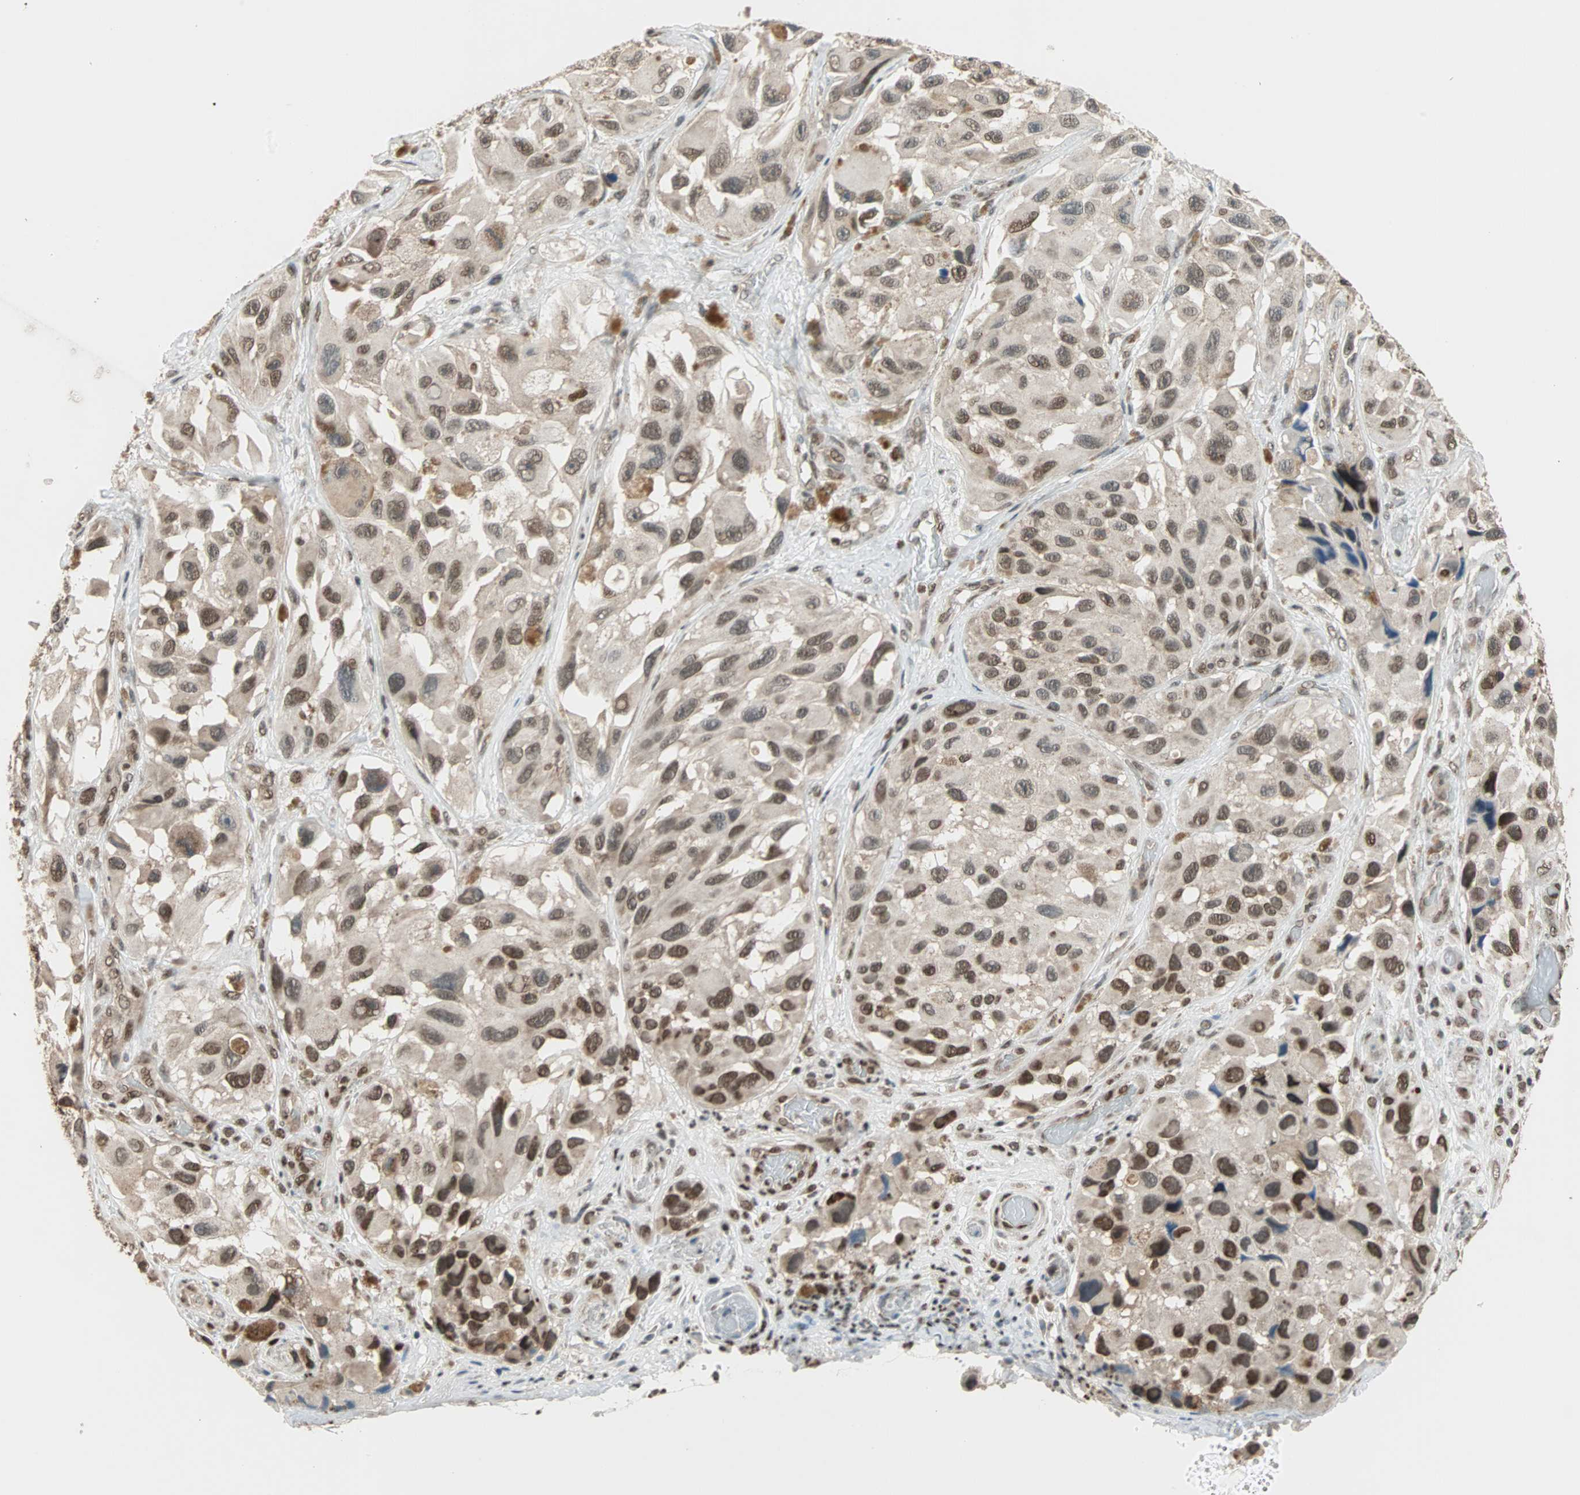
{"staining": {"intensity": "moderate", "quantity": ">75%", "location": "nuclear"}, "tissue": "melanoma", "cell_type": "Tumor cells", "image_type": "cancer", "snomed": [{"axis": "morphology", "description": "Malignant melanoma, NOS"}, {"axis": "topography", "description": "Skin"}], "caption": "Tumor cells reveal medium levels of moderate nuclear expression in about >75% of cells in malignant melanoma.", "gene": "DAZAP1", "patient": {"sex": "female", "age": 73}}